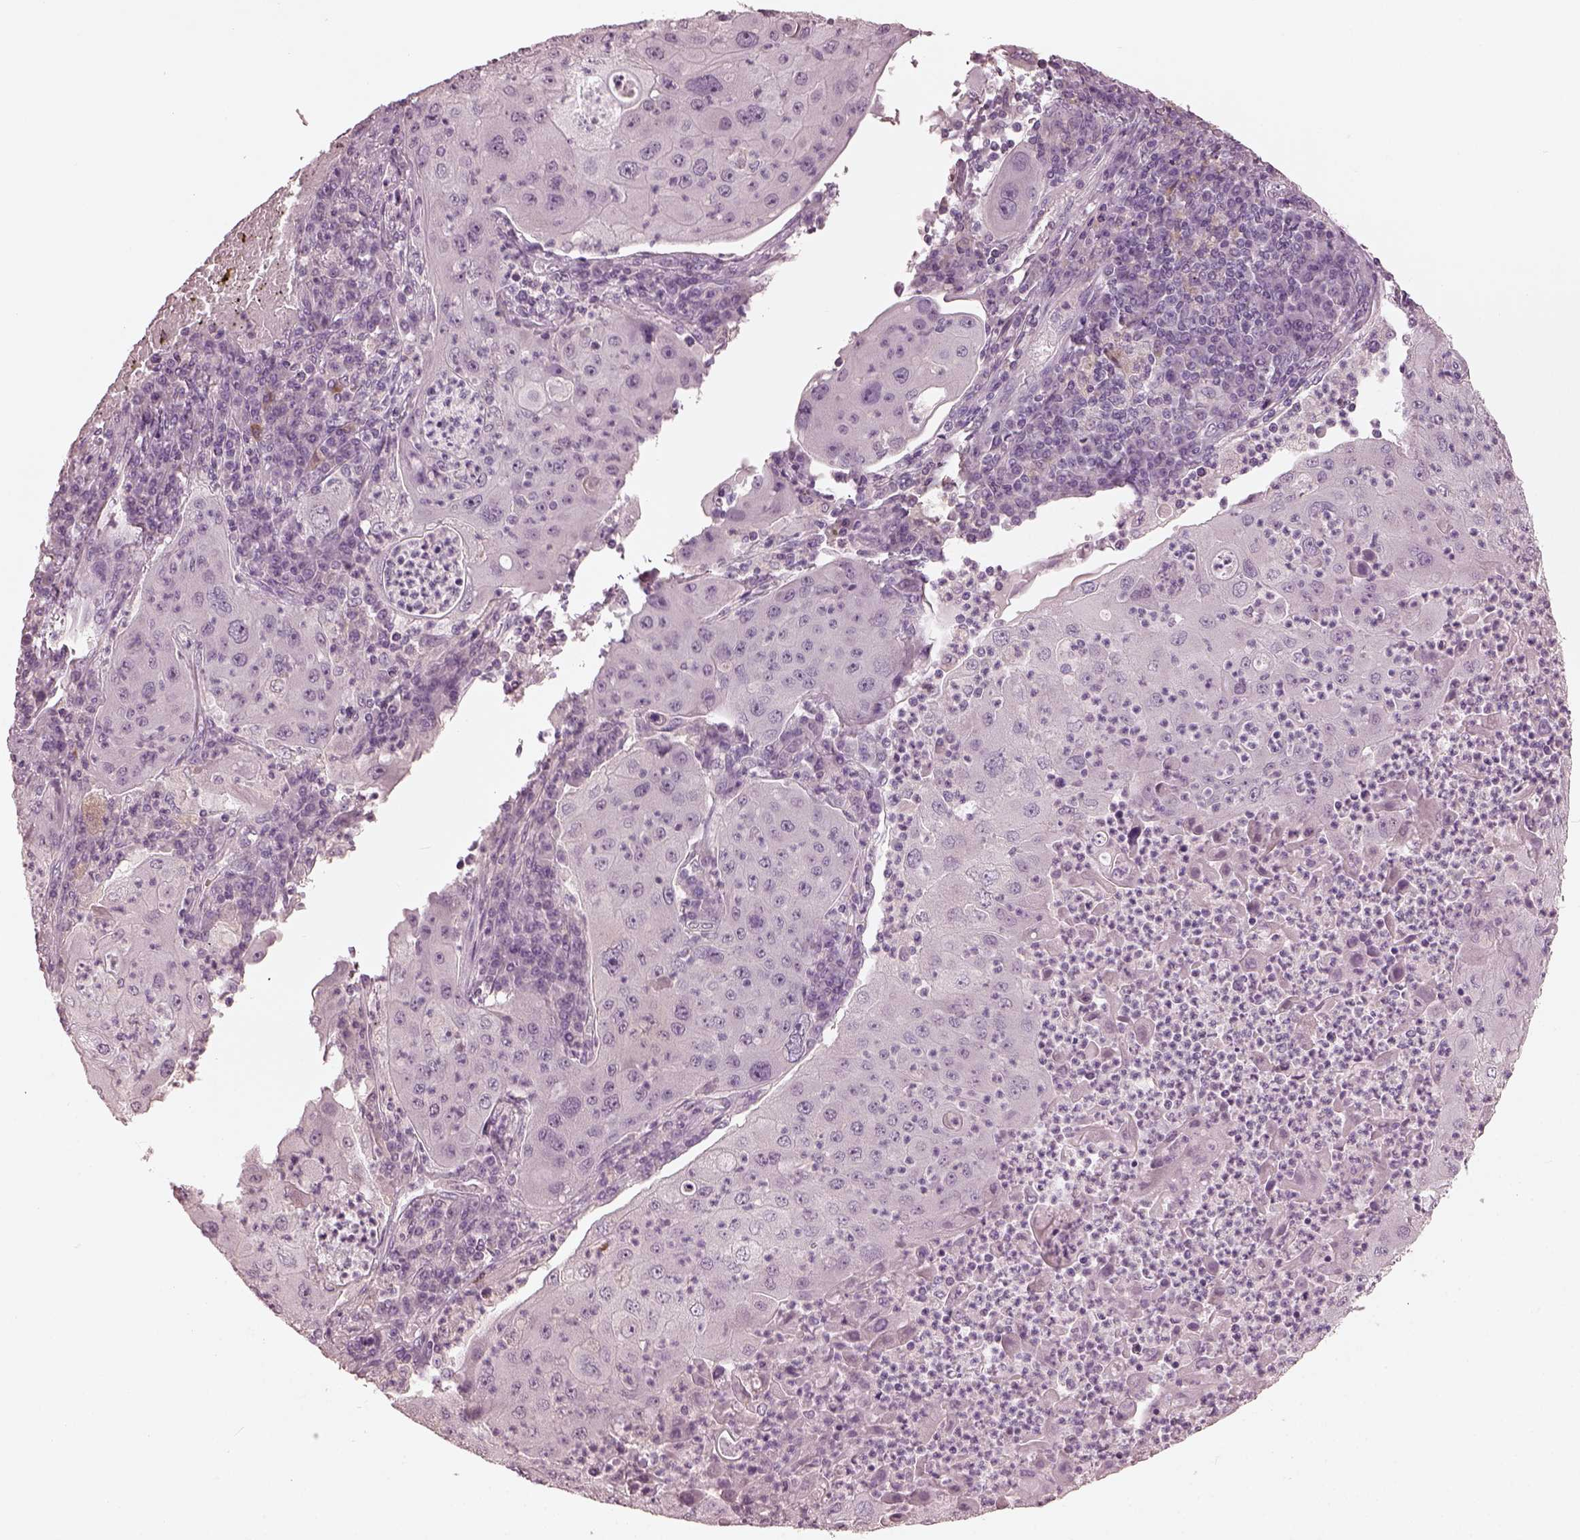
{"staining": {"intensity": "negative", "quantity": "none", "location": "none"}, "tissue": "lung cancer", "cell_type": "Tumor cells", "image_type": "cancer", "snomed": [{"axis": "morphology", "description": "Squamous cell carcinoma, NOS"}, {"axis": "topography", "description": "Lung"}], "caption": "There is no significant positivity in tumor cells of lung cancer.", "gene": "OPTC", "patient": {"sex": "female", "age": 59}}